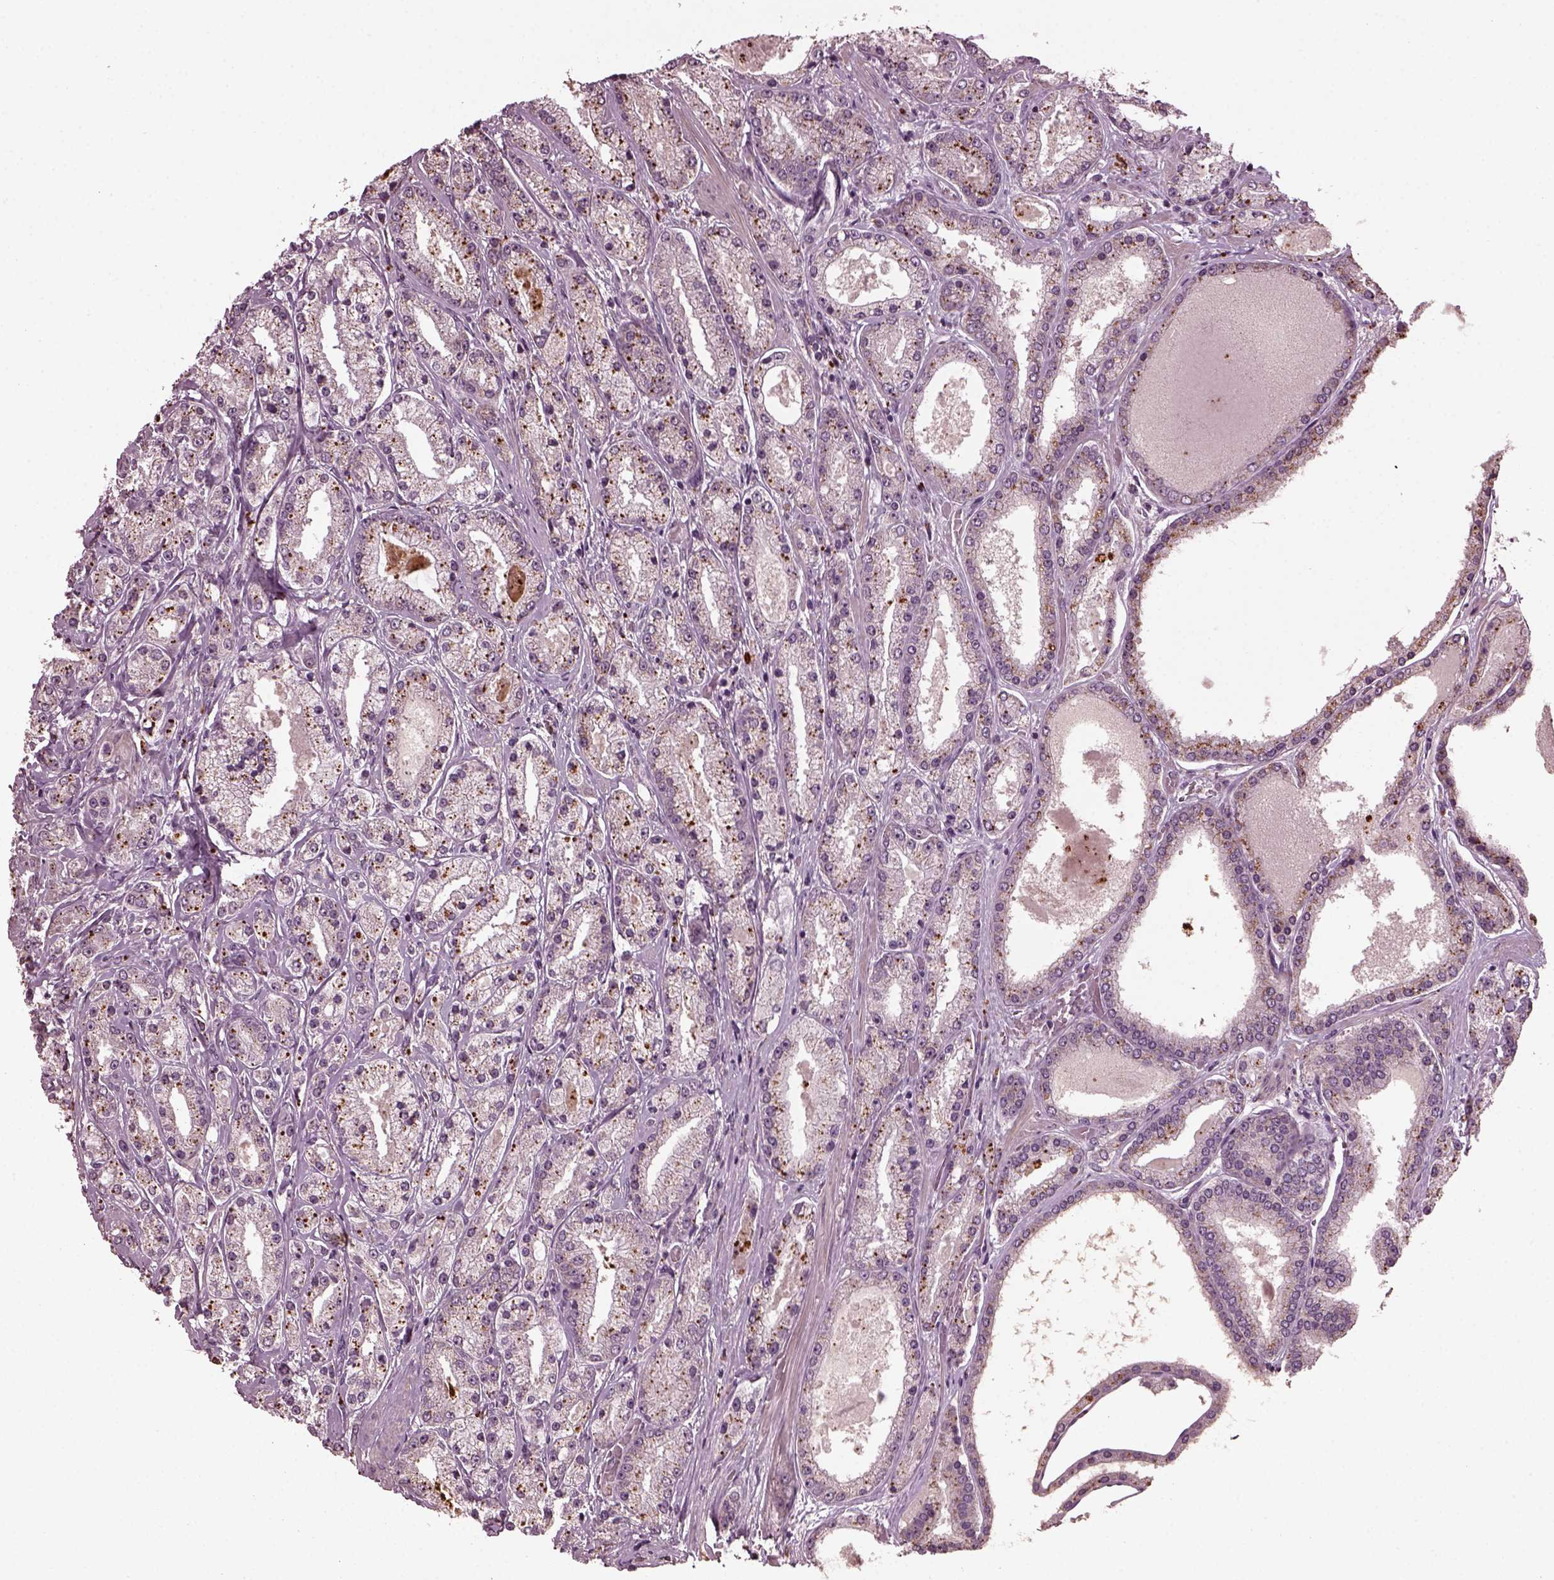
{"staining": {"intensity": "negative", "quantity": "none", "location": "none"}, "tissue": "prostate cancer", "cell_type": "Tumor cells", "image_type": "cancer", "snomed": [{"axis": "morphology", "description": "Adenocarcinoma, High grade"}, {"axis": "topography", "description": "Prostate"}], "caption": "A micrograph of human prostate cancer (adenocarcinoma (high-grade)) is negative for staining in tumor cells.", "gene": "RUFY3", "patient": {"sex": "male", "age": 67}}